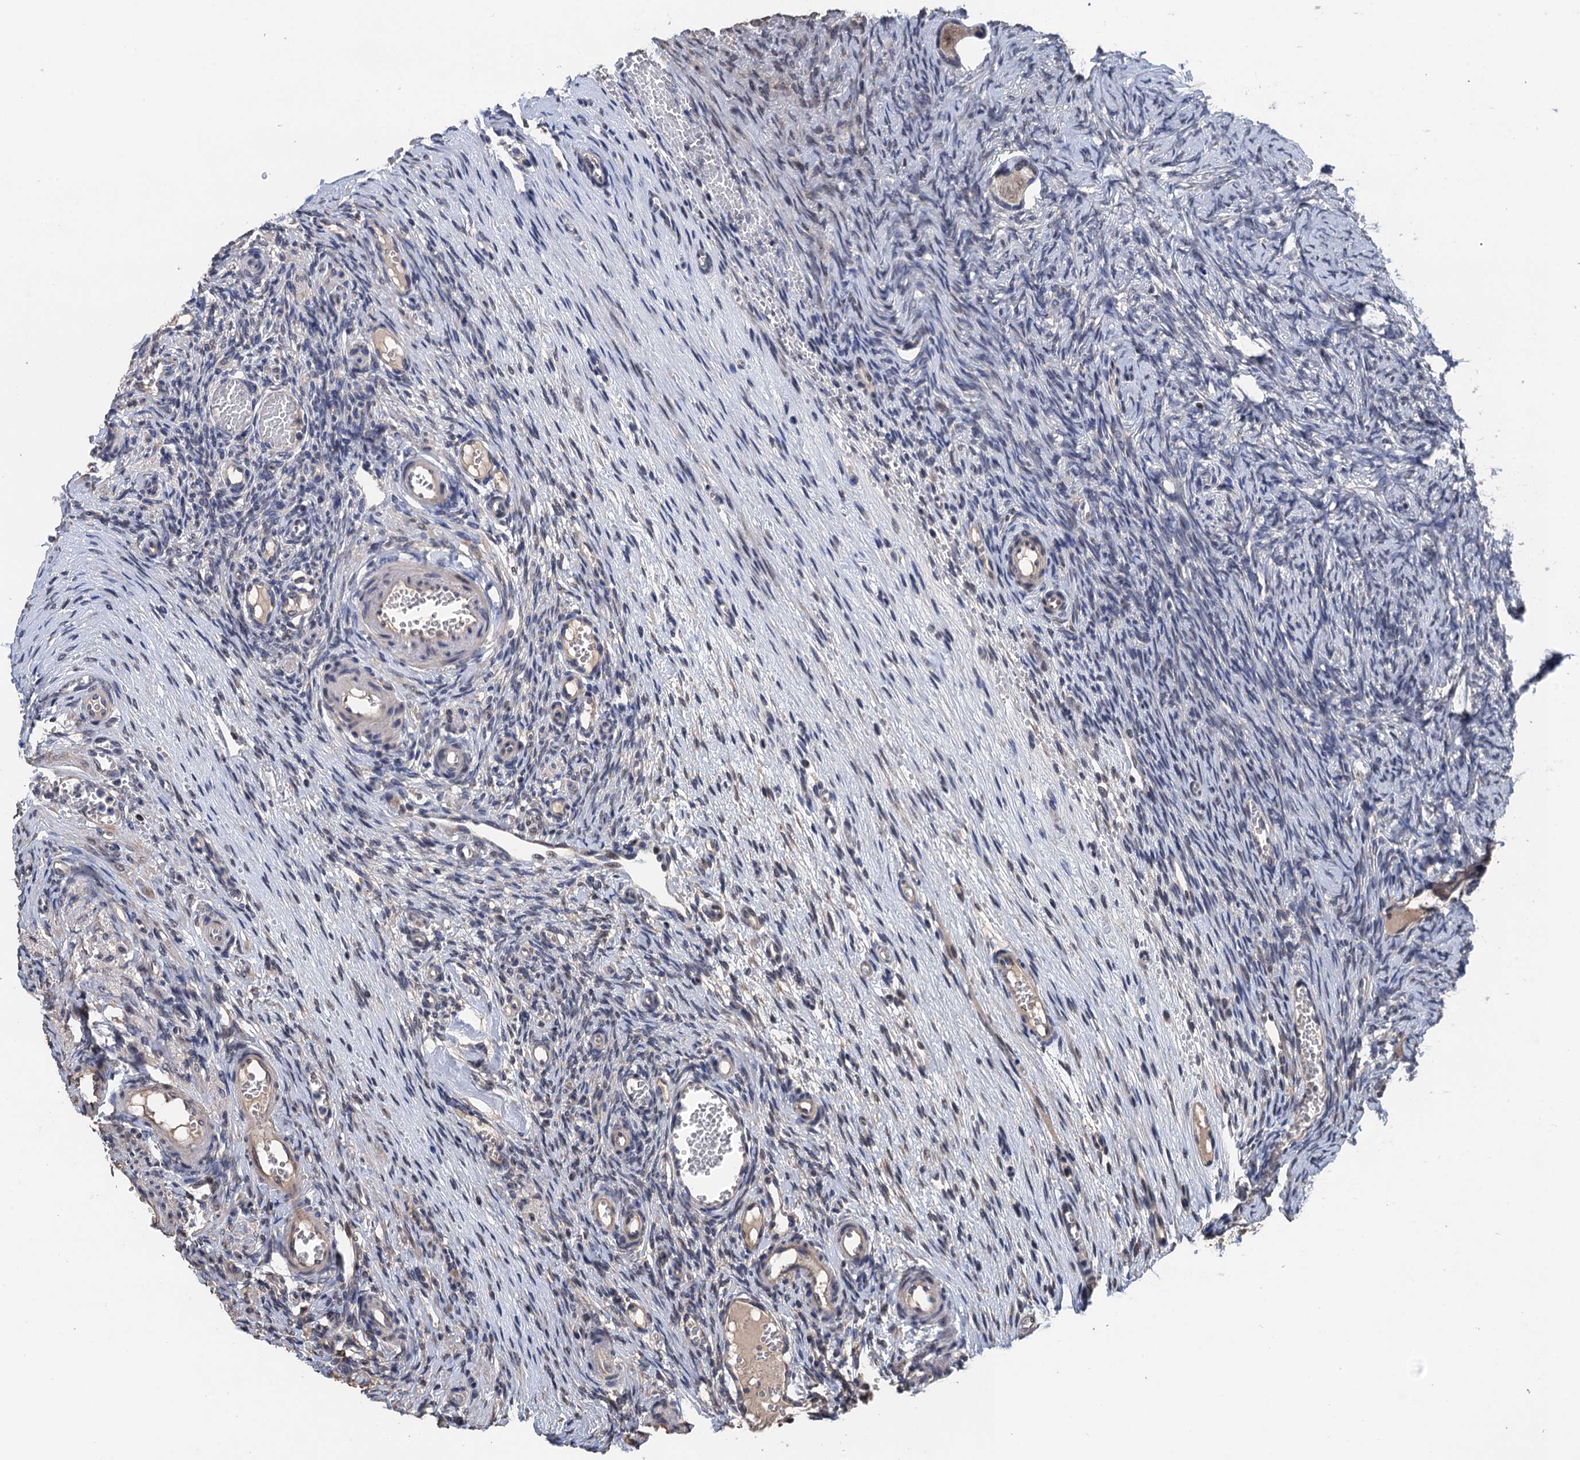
{"staining": {"intensity": "weak", "quantity": ">75%", "location": "cytoplasmic/membranous"}, "tissue": "ovary", "cell_type": "Follicle cells", "image_type": "normal", "snomed": [{"axis": "morphology", "description": "Adenocarcinoma, NOS"}, {"axis": "topography", "description": "Endometrium"}], "caption": "A photomicrograph of human ovary stained for a protein reveals weak cytoplasmic/membranous brown staining in follicle cells.", "gene": "ART5", "patient": {"sex": "female", "age": 32}}